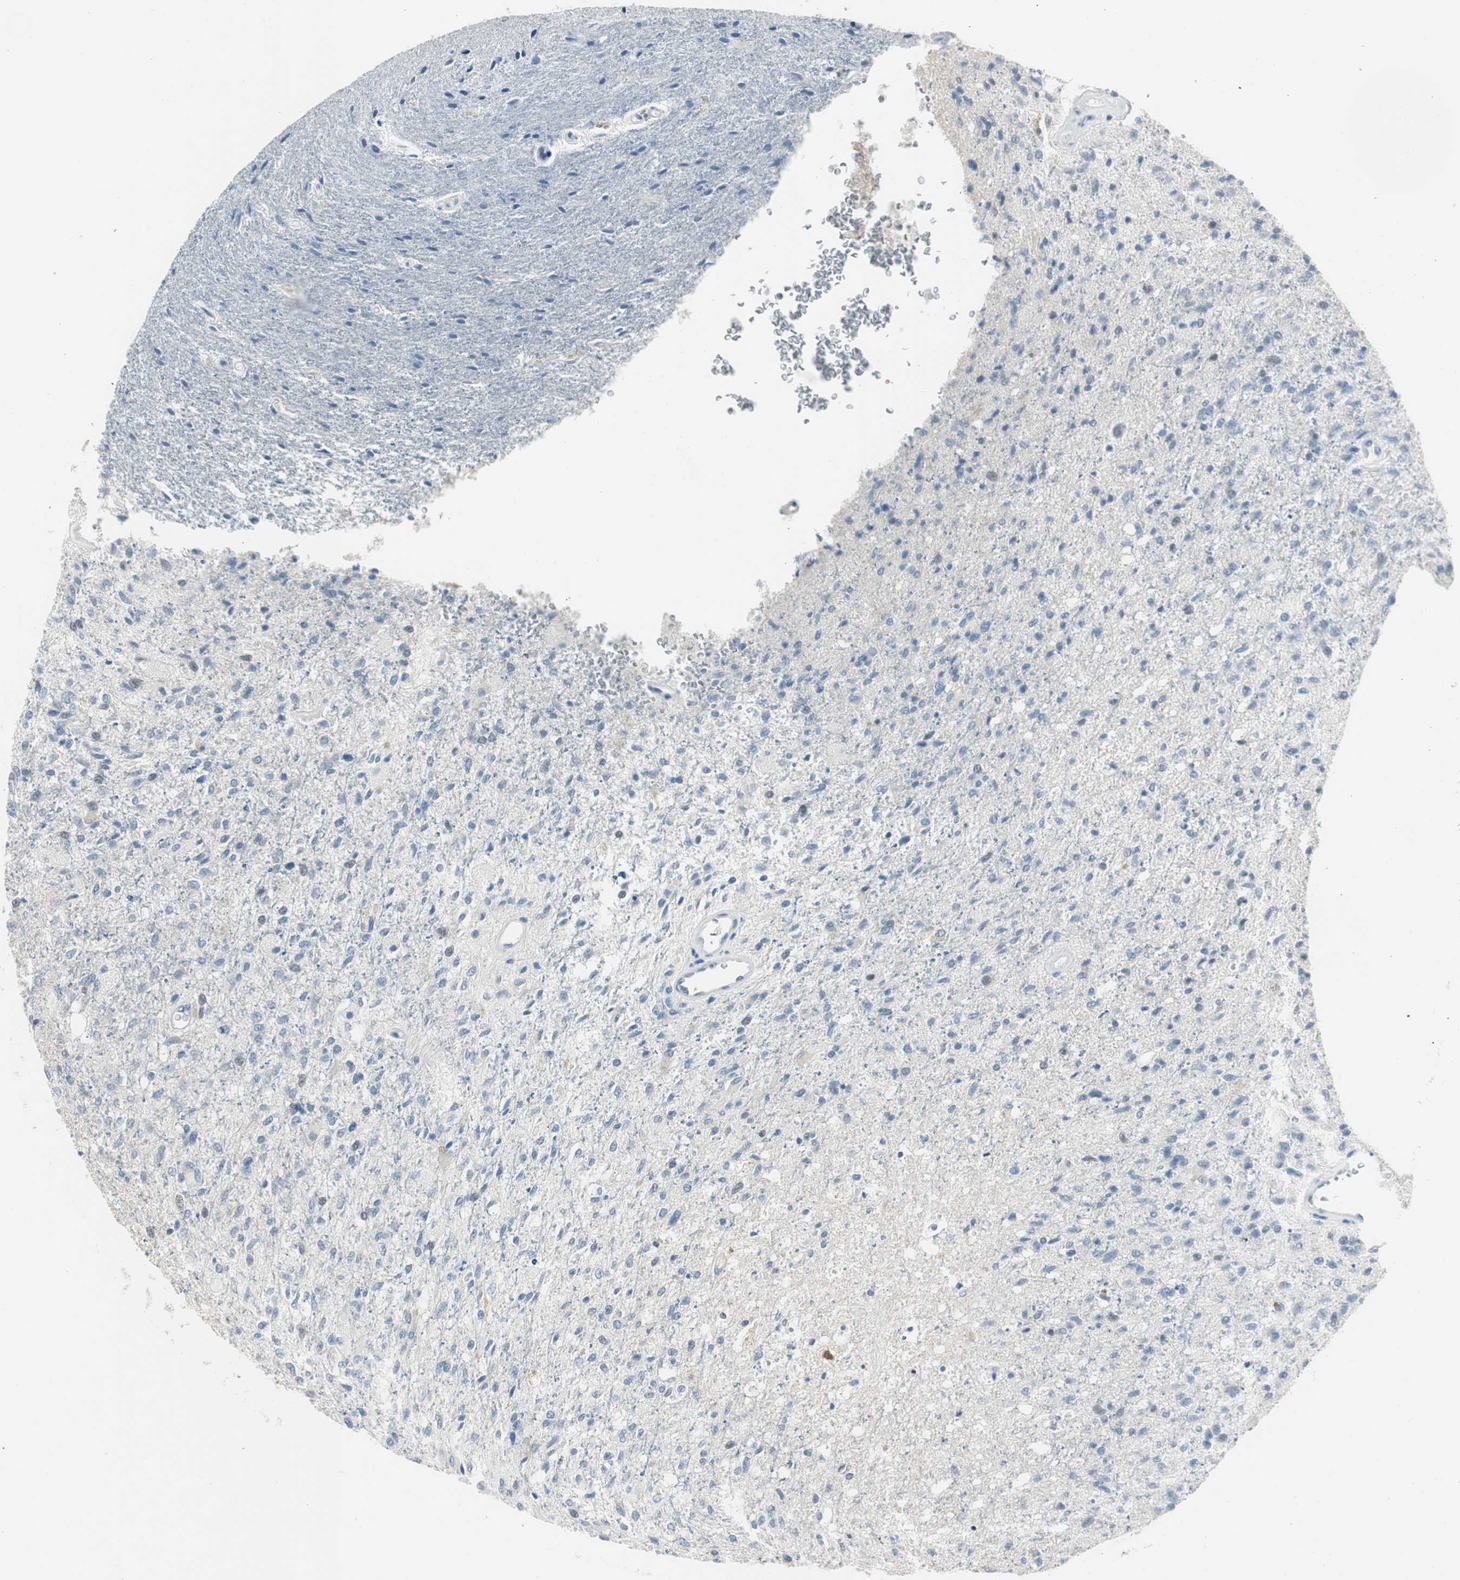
{"staining": {"intensity": "negative", "quantity": "none", "location": "none"}, "tissue": "glioma", "cell_type": "Tumor cells", "image_type": "cancer", "snomed": [{"axis": "morphology", "description": "Normal tissue, NOS"}, {"axis": "morphology", "description": "Glioma, malignant, High grade"}, {"axis": "topography", "description": "Cerebral cortex"}], "caption": "This image is of glioma stained with immunohistochemistry to label a protein in brown with the nuclei are counter-stained blue. There is no staining in tumor cells. Nuclei are stained in blue.", "gene": "SPINK4", "patient": {"sex": "male", "age": 77}}